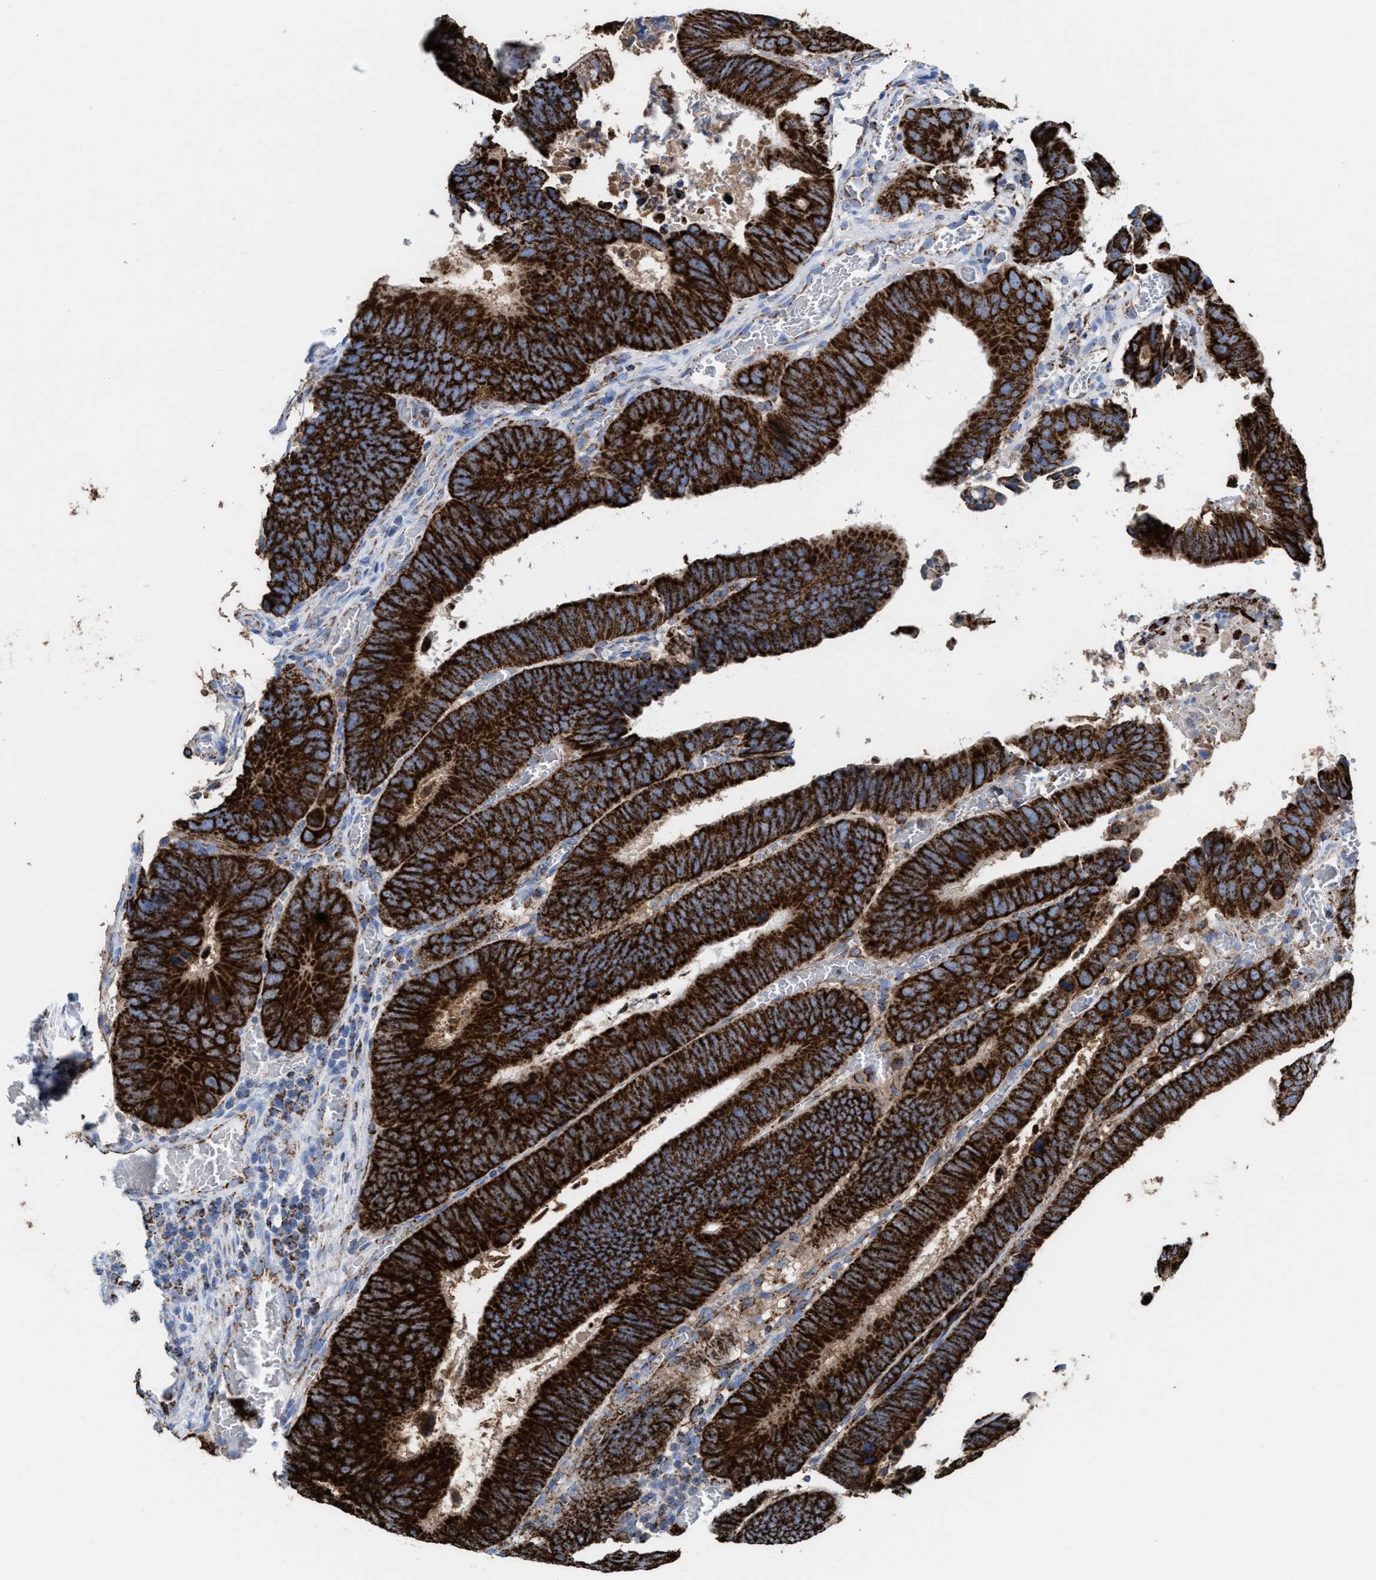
{"staining": {"intensity": "strong", "quantity": ">75%", "location": "cytoplasmic/membranous"}, "tissue": "colorectal cancer", "cell_type": "Tumor cells", "image_type": "cancer", "snomed": [{"axis": "morphology", "description": "Inflammation, NOS"}, {"axis": "morphology", "description": "Adenocarcinoma, NOS"}, {"axis": "topography", "description": "Colon"}], "caption": "This micrograph demonstrates immunohistochemistry (IHC) staining of human adenocarcinoma (colorectal), with high strong cytoplasmic/membranous expression in about >75% of tumor cells.", "gene": "ECHS1", "patient": {"sex": "male", "age": 72}}